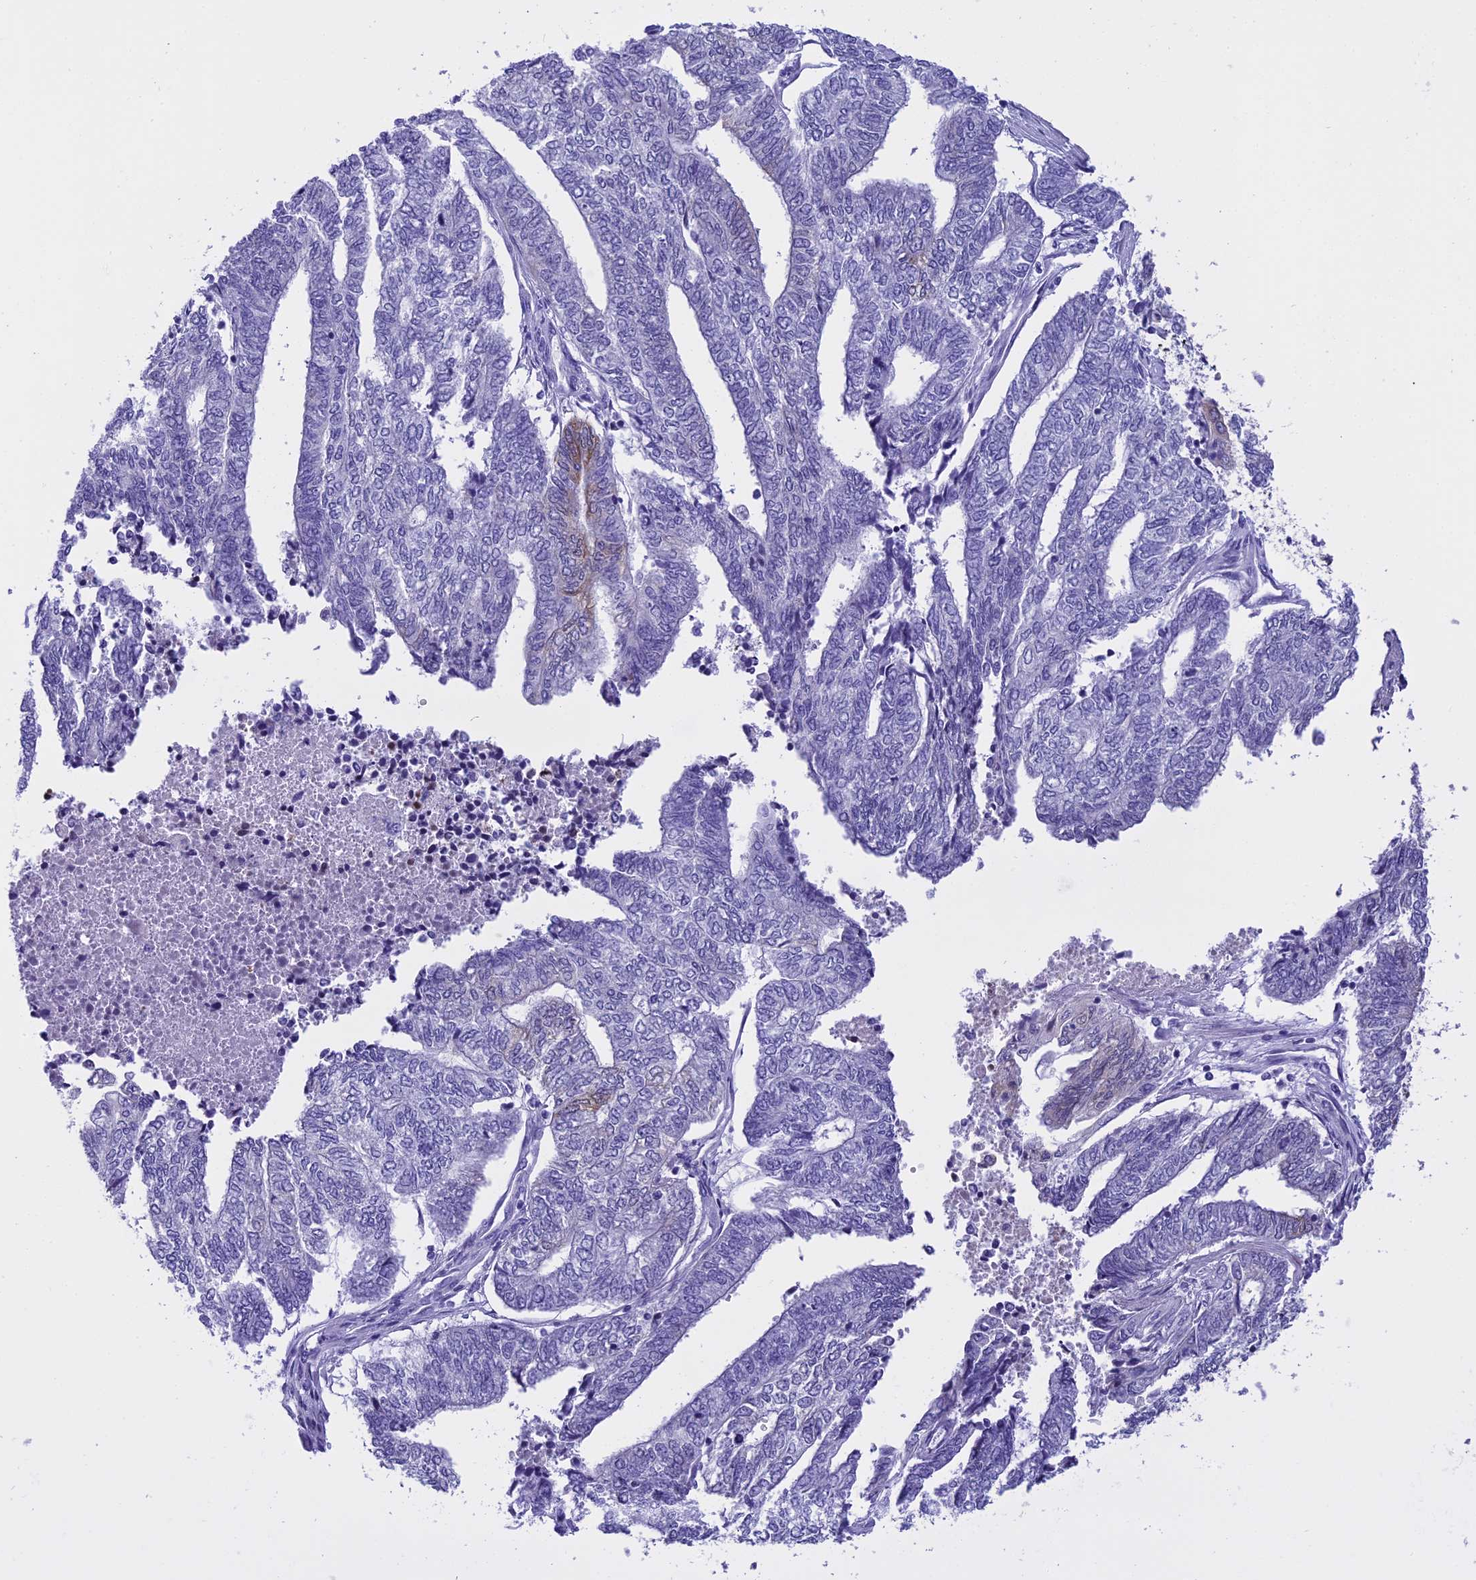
{"staining": {"intensity": "negative", "quantity": "none", "location": "none"}, "tissue": "endometrial cancer", "cell_type": "Tumor cells", "image_type": "cancer", "snomed": [{"axis": "morphology", "description": "Adenocarcinoma, NOS"}, {"axis": "topography", "description": "Uterus"}, {"axis": "topography", "description": "Endometrium"}], "caption": "An IHC histopathology image of adenocarcinoma (endometrial) is shown. There is no staining in tumor cells of adenocarcinoma (endometrial). The staining was performed using DAB to visualize the protein expression in brown, while the nuclei were stained in blue with hematoxylin (Magnification: 20x).", "gene": "KCTD14", "patient": {"sex": "female", "age": 70}}